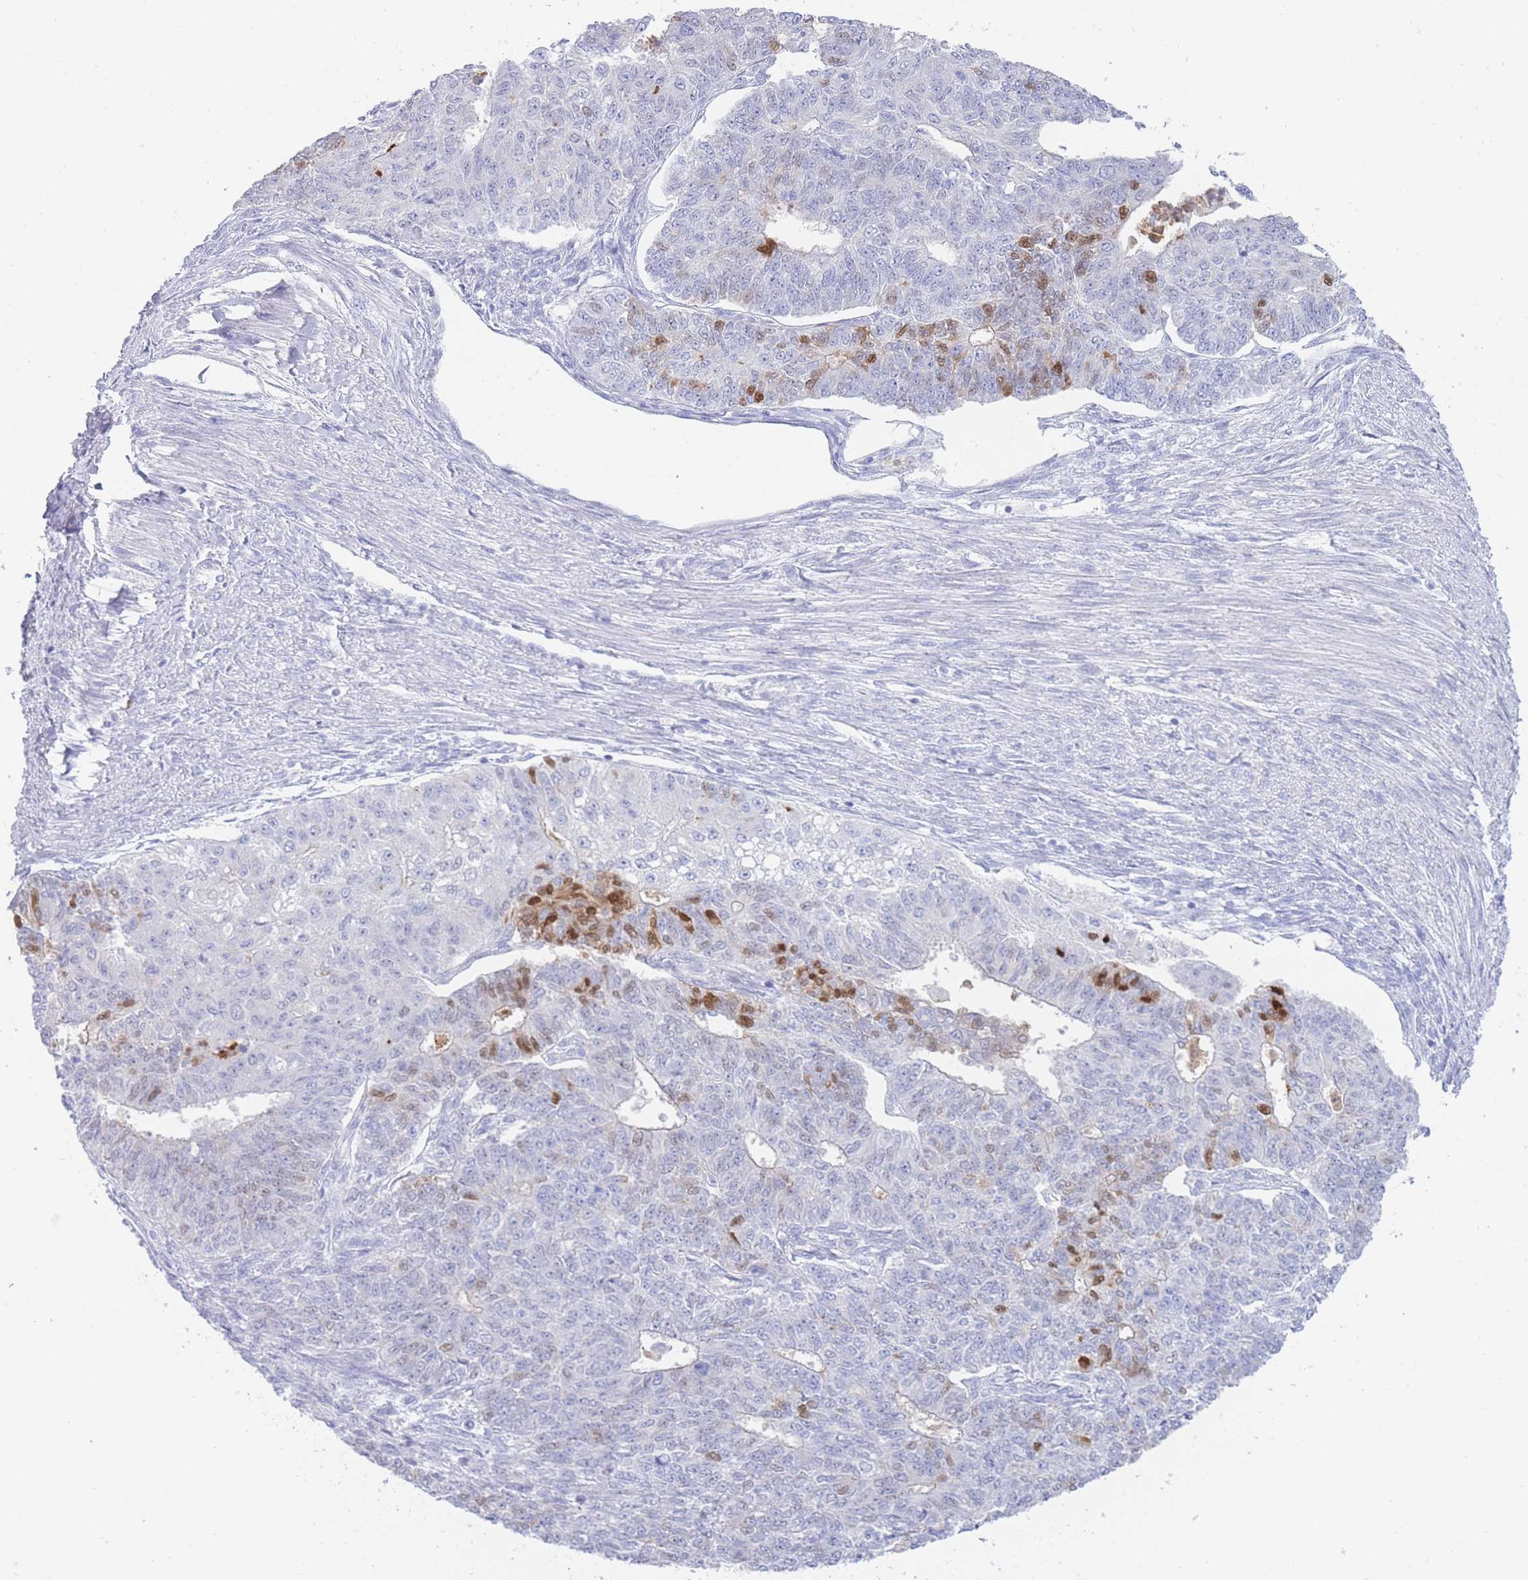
{"staining": {"intensity": "negative", "quantity": "none", "location": "none"}, "tissue": "endometrial cancer", "cell_type": "Tumor cells", "image_type": "cancer", "snomed": [{"axis": "morphology", "description": "Adenocarcinoma, NOS"}, {"axis": "topography", "description": "Endometrium"}], "caption": "Image shows no protein positivity in tumor cells of endometrial cancer (adenocarcinoma) tissue.", "gene": "LRRC37A", "patient": {"sex": "female", "age": 32}}